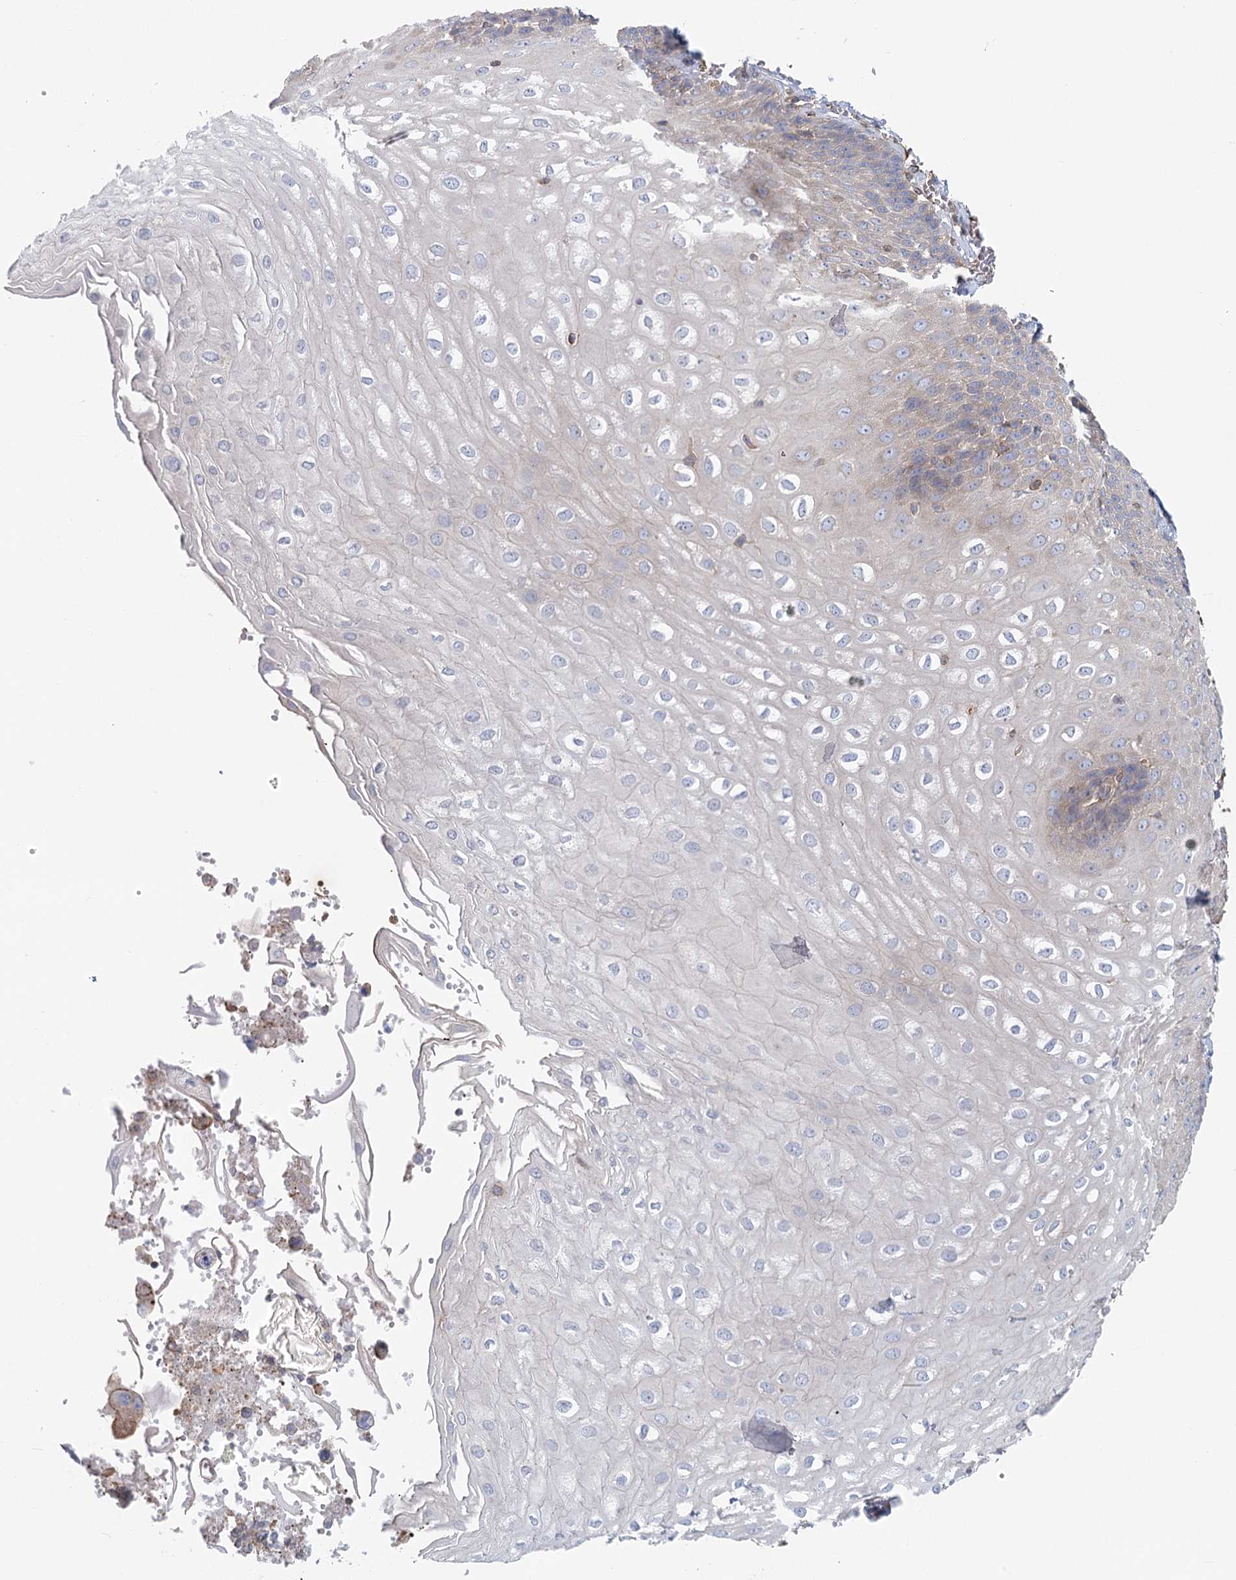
{"staining": {"intensity": "weak", "quantity": "<25%", "location": "cytoplasmic/membranous"}, "tissue": "esophagus", "cell_type": "Squamous epithelial cells", "image_type": "normal", "snomed": [{"axis": "morphology", "description": "Normal tissue, NOS"}, {"axis": "topography", "description": "Esophagus"}], "caption": "High power microscopy micrograph of an IHC micrograph of unremarkable esophagus, revealing no significant staining in squamous epithelial cells.", "gene": "IFT46", "patient": {"sex": "male", "age": 60}}